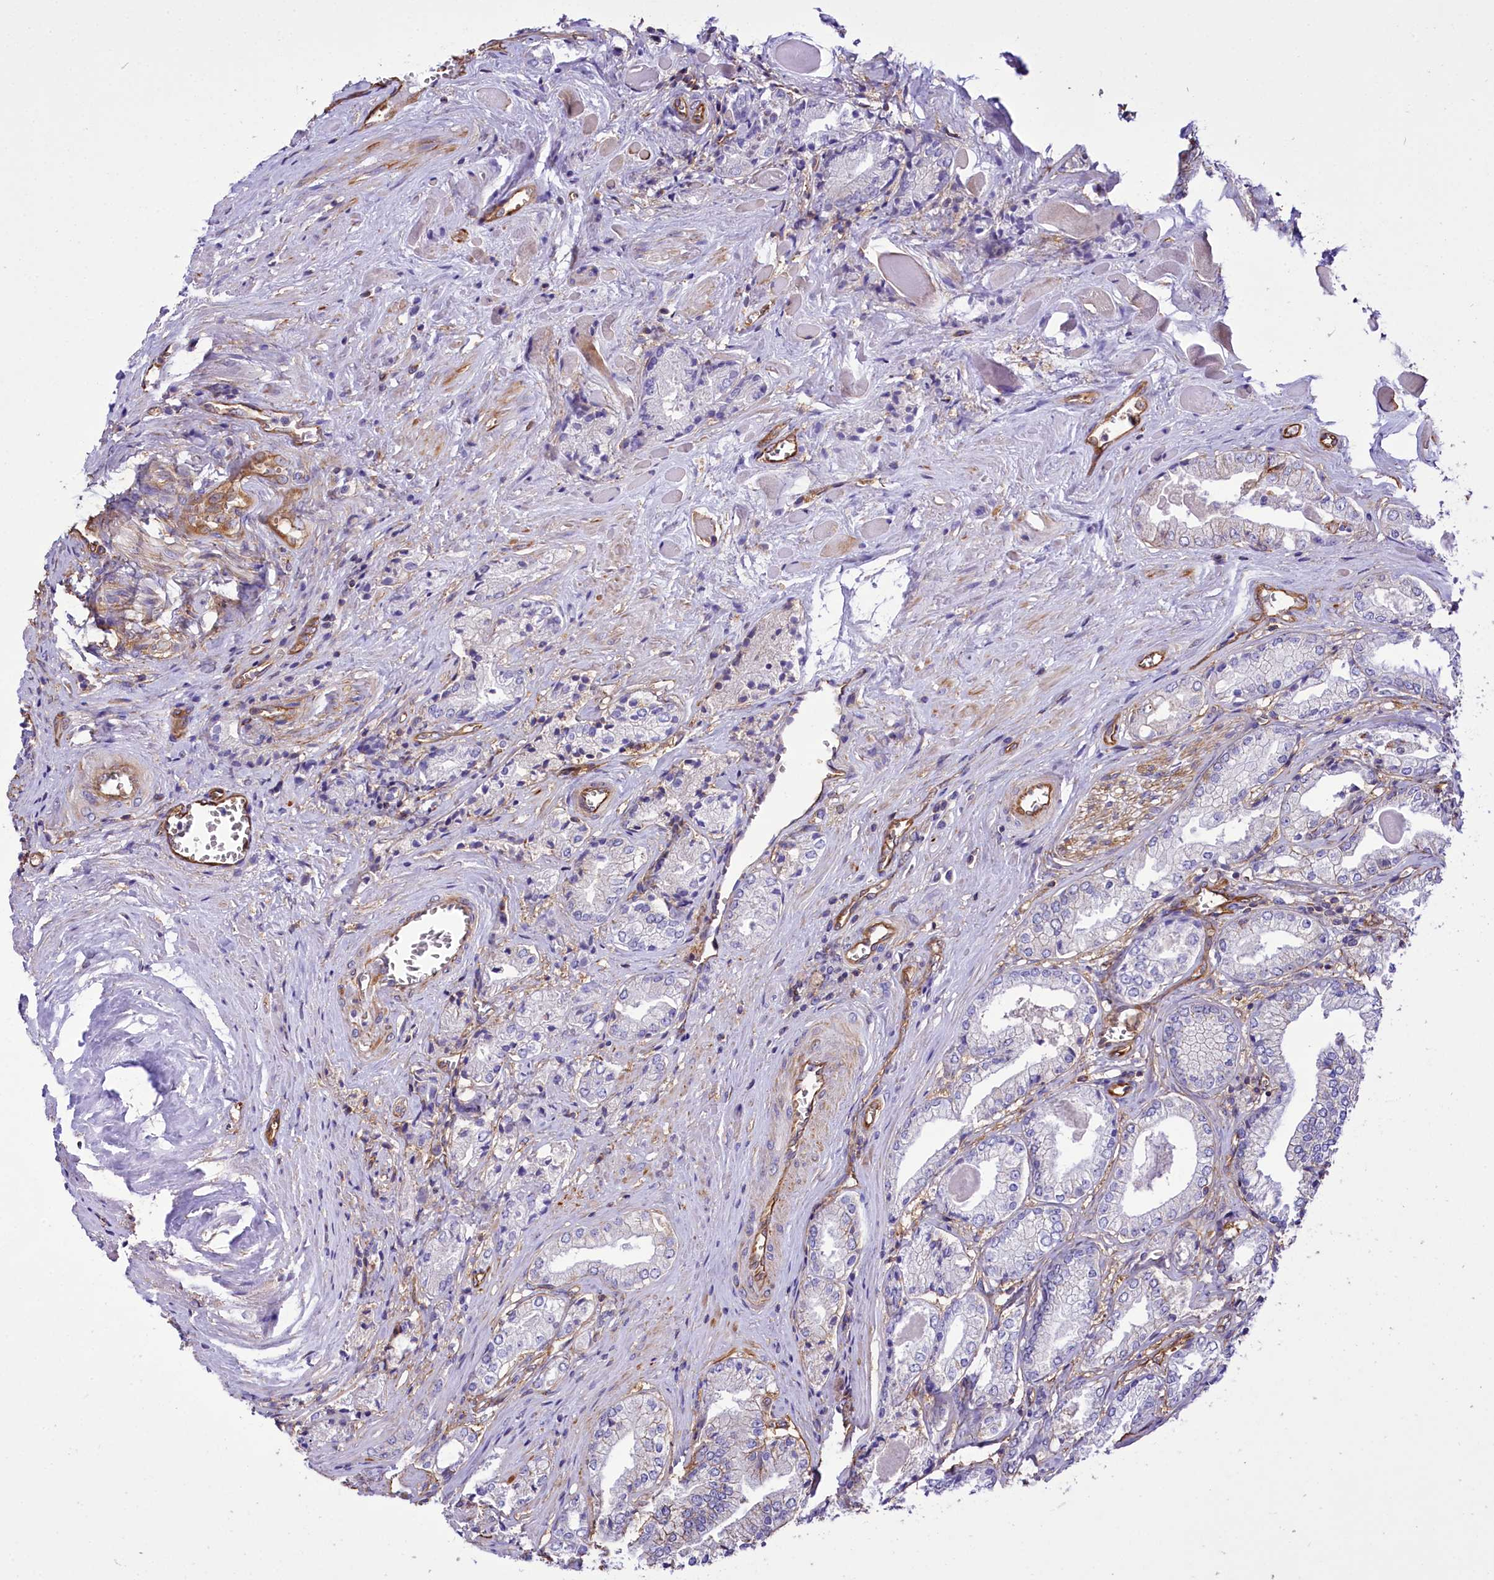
{"staining": {"intensity": "negative", "quantity": "none", "location": "none"}, "tissue": "prostate cancer", "cell_type": "Tumor cells", "image_type": "cancer", "snomed": [{"axis": "morphology", "description": "Adenocarcinoma, Low grade"}, {"axis": "topography", "description": "Prostate"}], "caption": "High magnification brightfield microscopy of prostate cancer (low-grade adenocarcinoma) stained with DAB (brown) and counterstained with hematoxylin (blue): tumor cells show no significant positivity. (Stains: DAB (3,3'-diaminobenzidine) IHC with hematoxylin counter stain, Microscopy: brightfield microscopy at high magnification).", "gene": "CD99", "patient": {"sex": "male", "age": 60}}